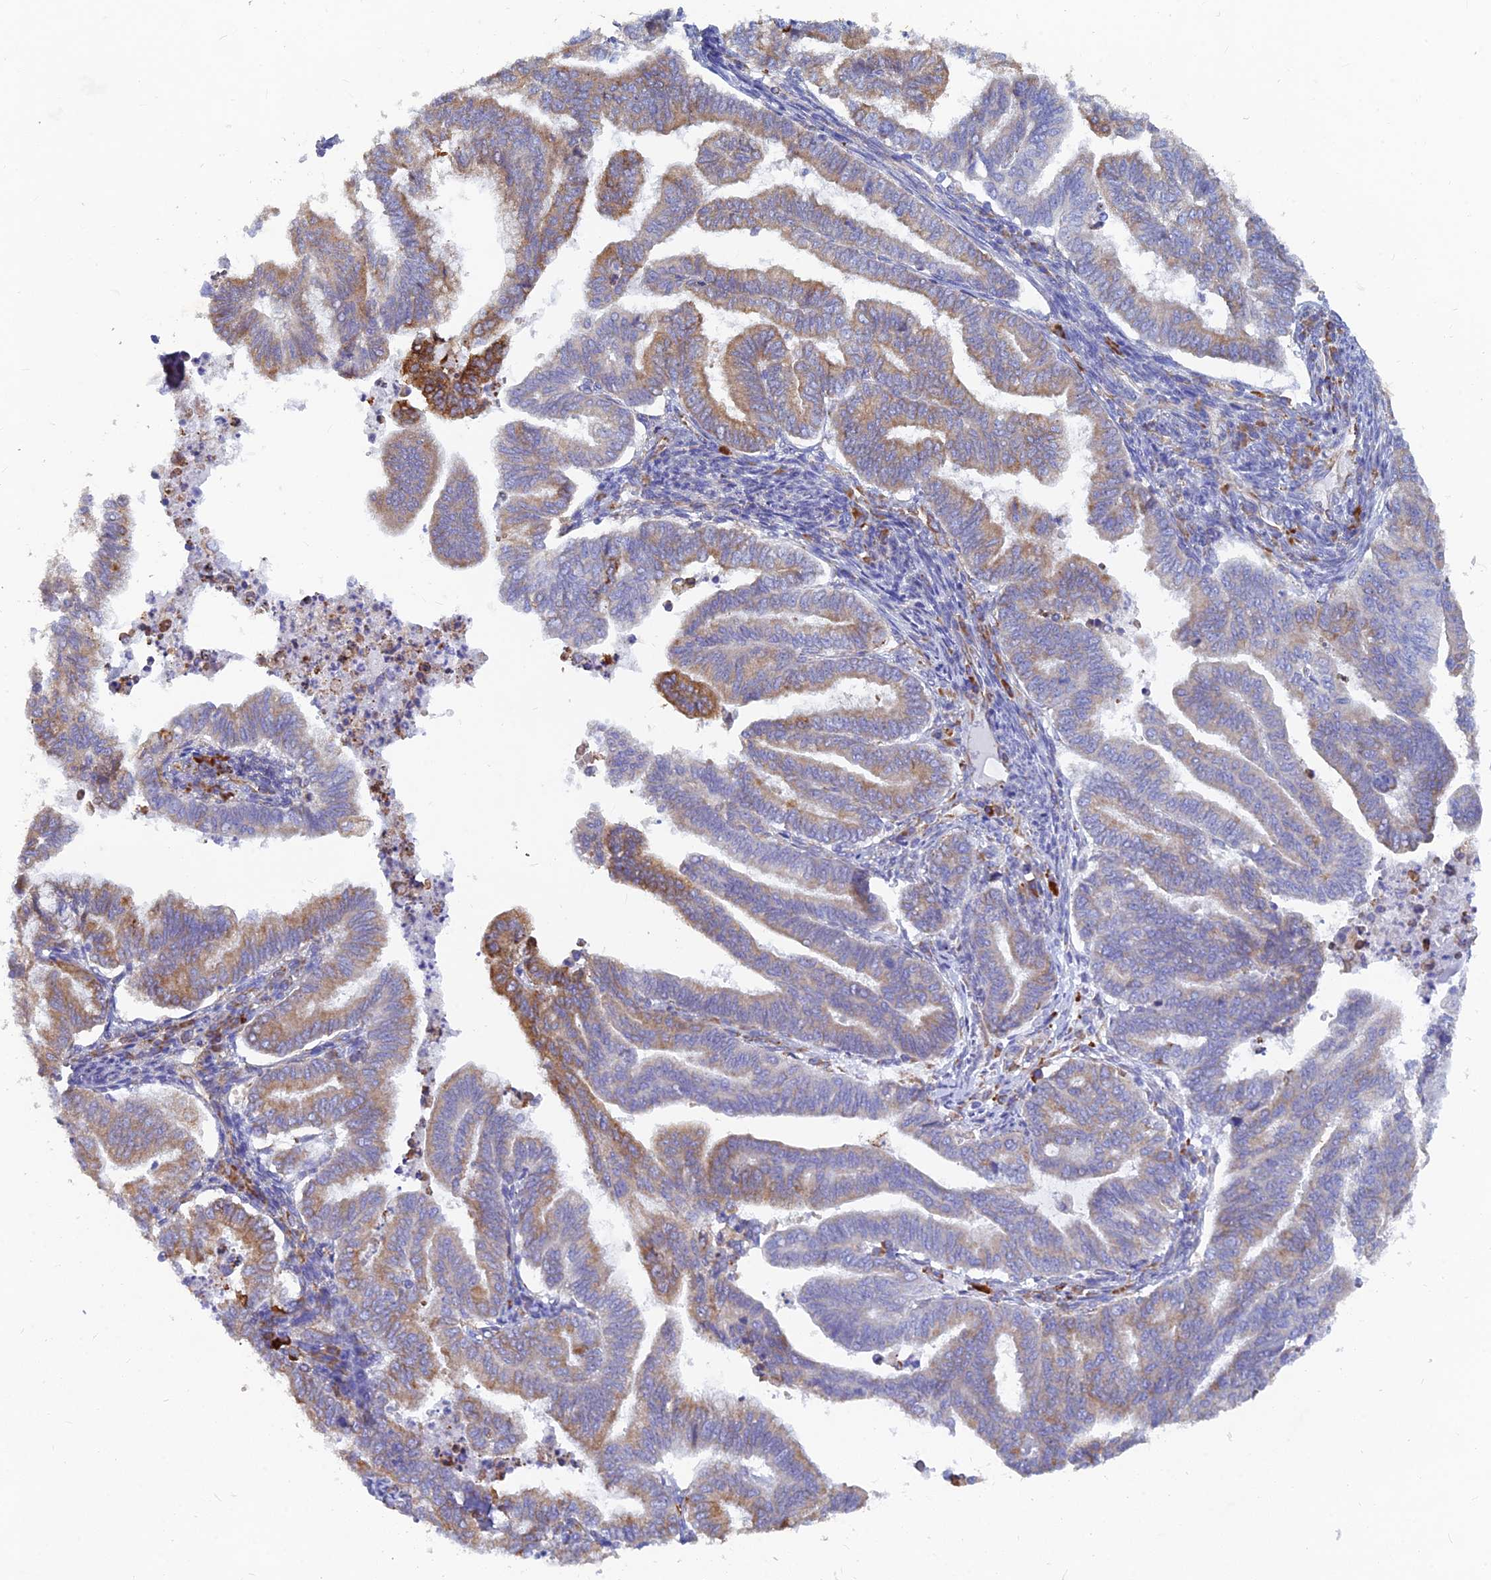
{"staining": {"intensity": "moderate", "quantity": "<25%", "location": "cytoplasmic/membranous"}, "tissue": "endometrial cancer", "cell_type": "Tumor cells", "image_type": "cancer", "snomed": [{"axis": "morphology", "description": "Adenocarcinoma, NOS"}, {"axis": "topography", "description": "Endometrium"}], "caption": "Human endometrial cancer stained with a brown dye demonstrates moderate cytoplasmic/membranous positive expression in about <25% of tumor cells.", "gene": "WDR35", "patient": {"sex": "female", "age": 79}}